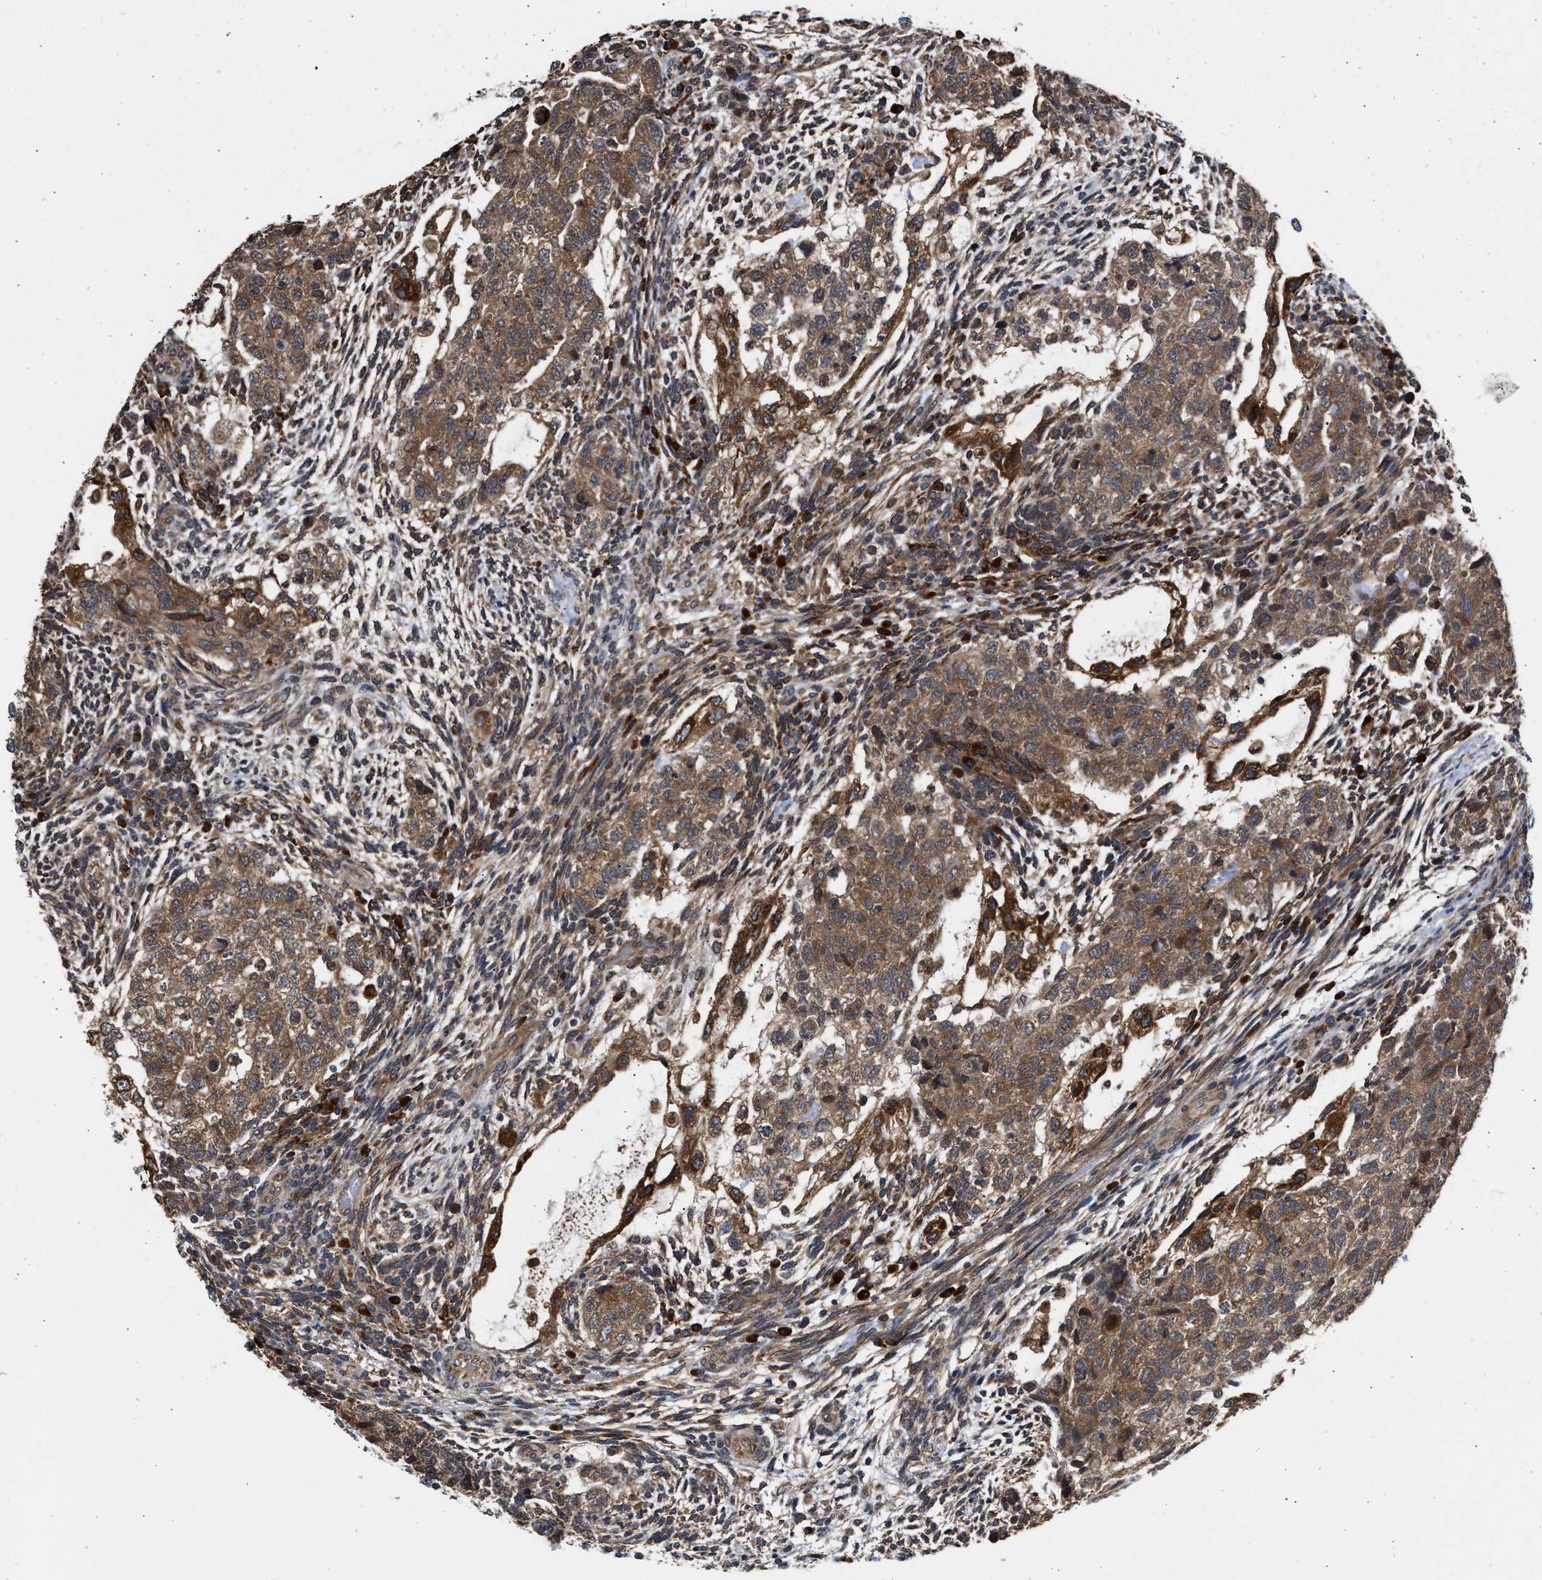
{"staining": {"intensity": "moderate", "quantity": ">75%", "location": "cytoplasmic/membranous"}, "tissue": "testis cancer", "cell_type": "Tumor cells", "image_type": "cancer", "snomed": [{"axis": "morphology", "description": "Normal tissue, NOS"}, {"axis": "morphology", "description": "Carcinoma, Embryonal, NOS"}, {"axis": "topography", "description": "Testis"}], "caption": "Protein analysis of testis embryonal carcinoma tissue reveals moderate cytoplasmic/membranous expression in approximately >75% of tumor cells.", "gene": "SAR1A", "patient": {"sex": "male", "age": 36}}